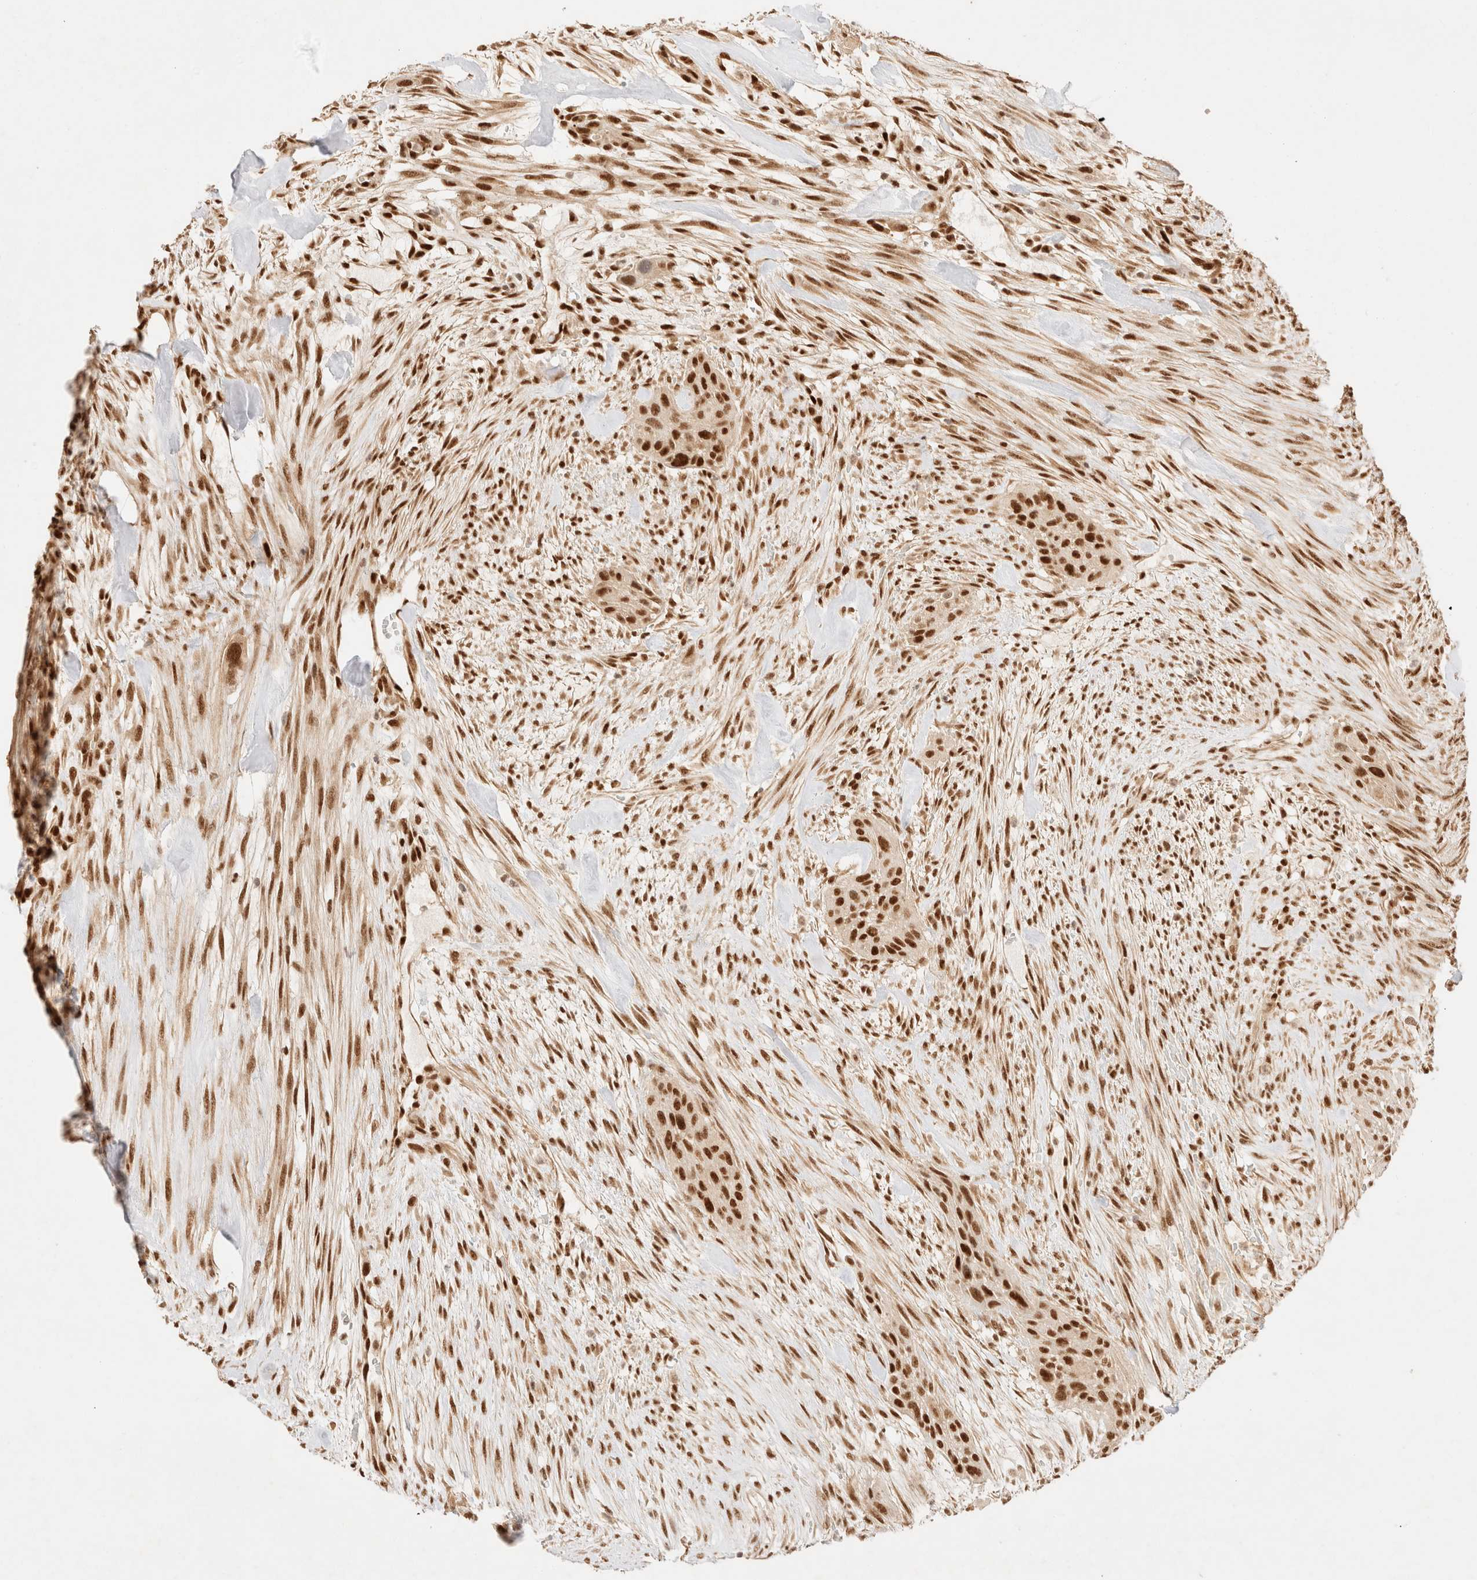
{"staining": {"intensity": "strong", "quantity": ">75%", "location": "nuclear"}, "tissue": "urothelial cancer", "cell_type": "Tumor cells", "image_type": "cancer", "snomed": [{"axis": "morphology", "description": "Urothelial carcinoma, High grade"}, {"axis": "topography", "description": "Urinary bladder"}], "caption": "Urothelial cancer tissue shows strong nuclear expression in approximately >75% of tumor cells The staining is performed using DAB (3,3'-diaminobenzidine) brown chromogen to label protein expression. The nuclei are counter-stained blue using hematoxylin.", "gene": "ZNF768", "patient": {"sex": "male", "age": 35}}